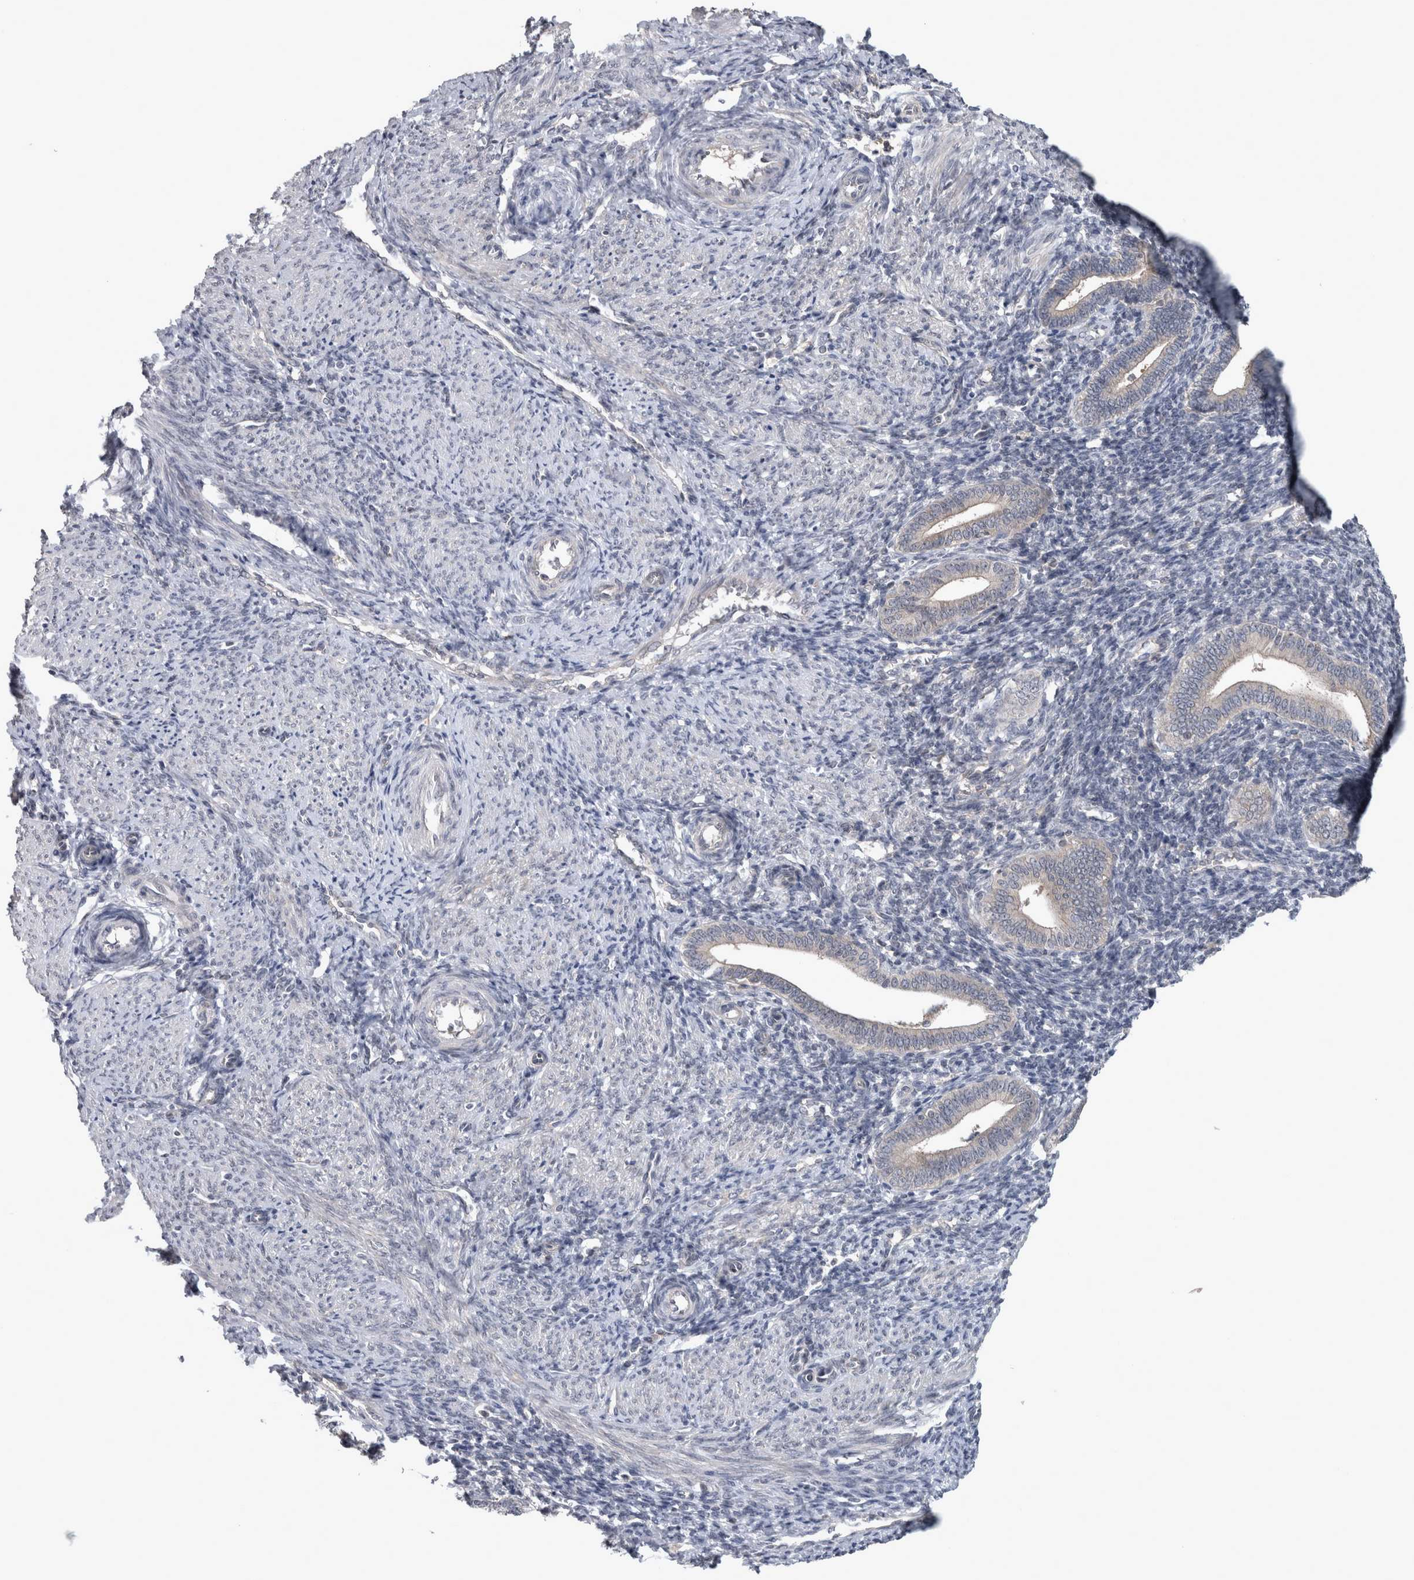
{"staining": {"intensity": "negative", "quantity": "none", "location": "none"}, "tissue": "endometrium", "cell_type": "Cells in endometrial stroma", "image_type": "normal", "snomed": [{"axis": "morphology", "description": "Normal tissue, NOS"}, {"axis": "topography", "description": "Uterus"}, {"axis": "topography", "description": "Endometrium"}], "caption": "Cells in endometrial stroma show no significant positivity in unremarkable endometrium. Brightfield microscopy of immunohistochemistry stained with DAB (brown) and hematoxylin (blue), captured at high magnification.", "gene": "RBM28", "patient": {"sex": "female", "age": 33}}